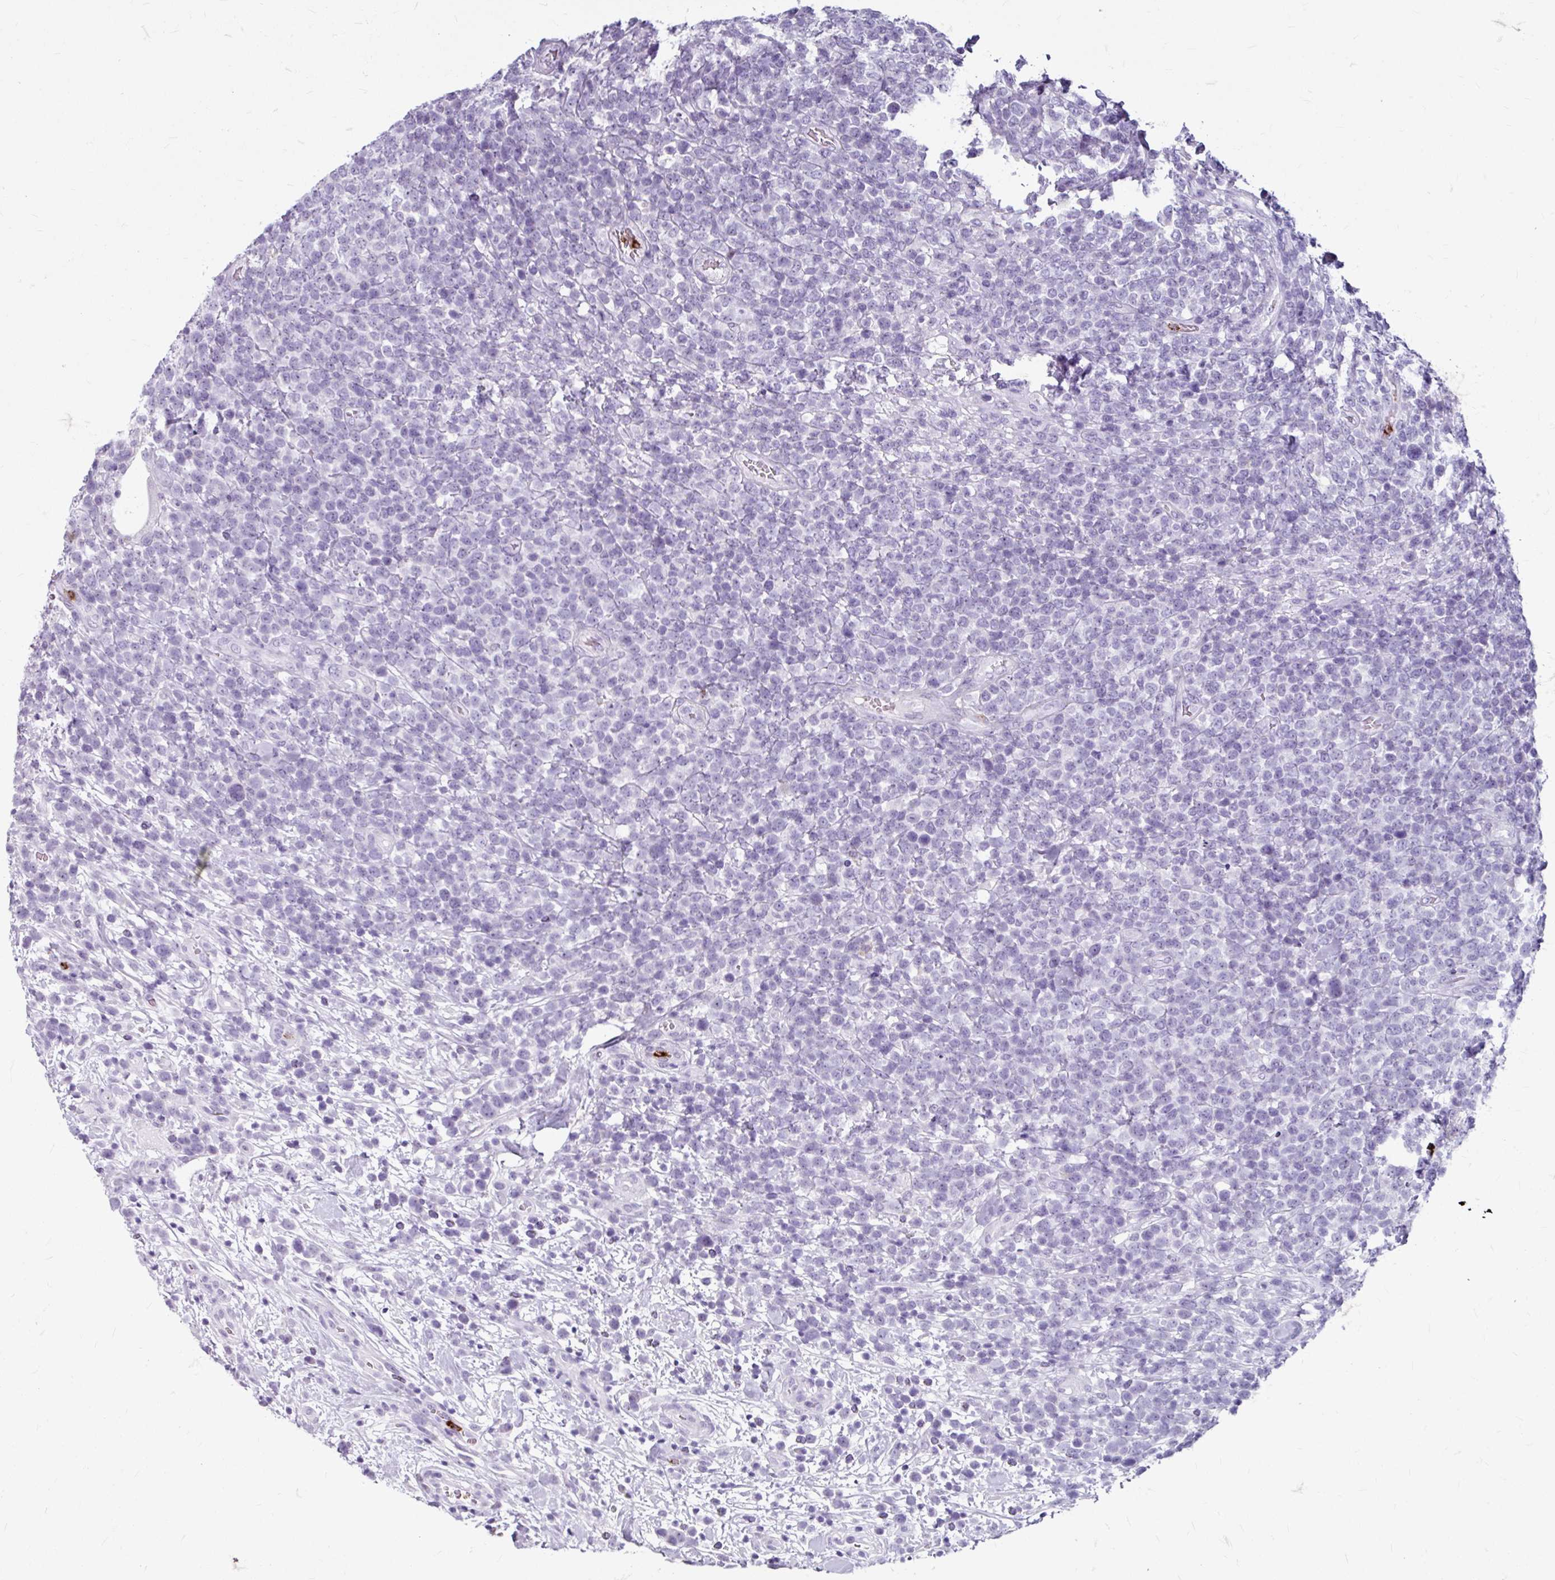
{"staining": {"intensity": "negative", "quantity": "none", "location": "none"}, "tissue": "lymphoma", "cell_type": "Tumor cells", "image_type": "cancer", "snomed": [{"axis": "morphology", "description": "Malignant lymphoma, non-Hodgkin's type, High grade"}, {"axis": "topography", "description": "Soft tissue"}], "caption": "Human high-grade malignant lymphoma, non-Hodgkin's type stained for a protein using immunohistochemistry (IHC) demonstrates no expression in tumor cells.", "gene": "ANKRD1", "patient": {"sex": "female", "age": 56}}